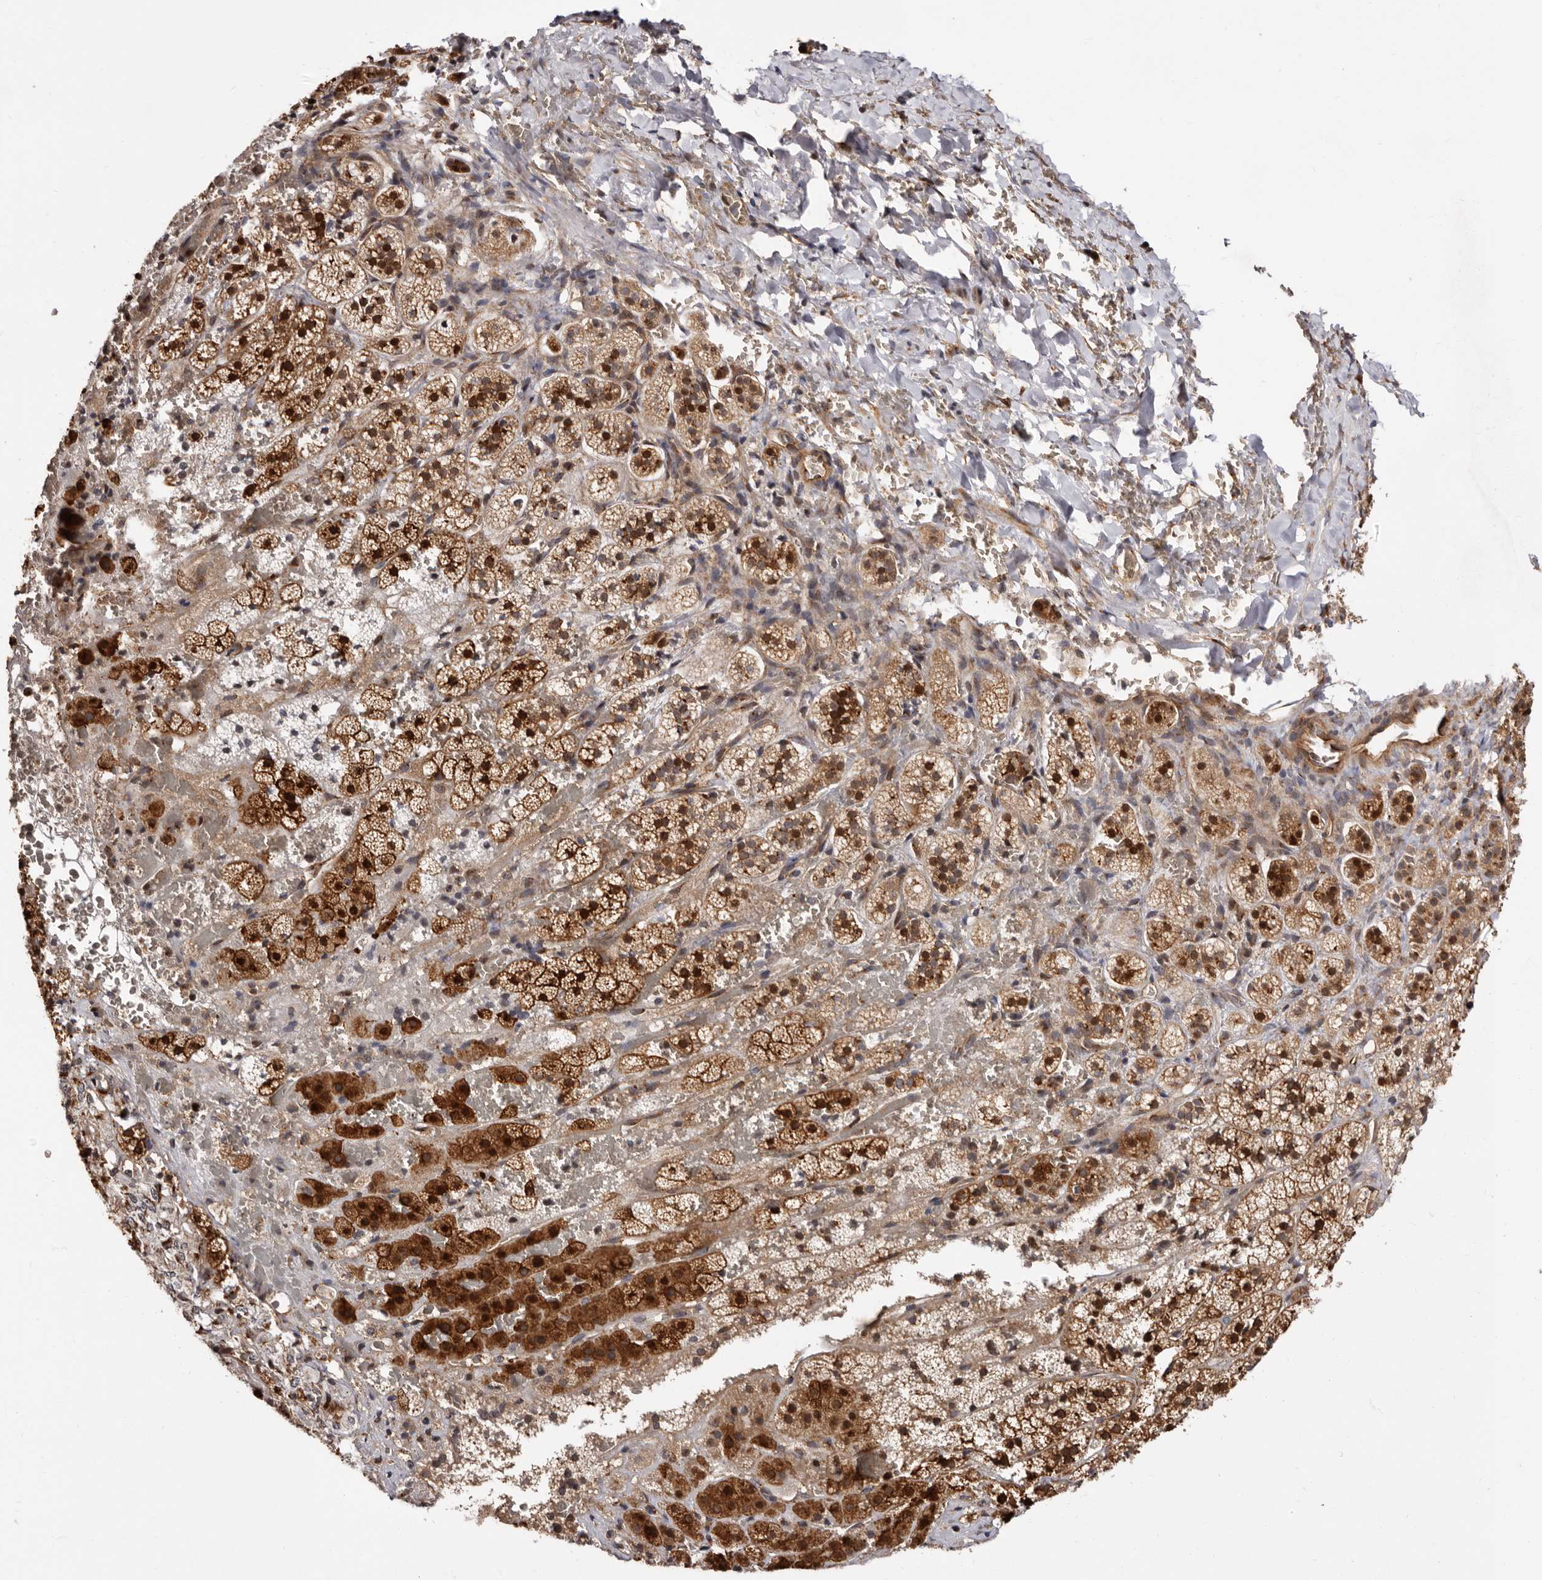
{"staining": {"intensity": "strong", "quantity": "25%-75%", "location": "cytoplasmic/membranous,nuclear"}, "tissue": "adrenal gland", "cell_type": "Glandular cells", "image_type": "normal", "snomed": [{"axis": "morphology", "description": "Normal tissue, NOS"}, {"axis": "topography", "description": "Adrenal gland"}], "caption": "Benign adrenal gland was stained to show a protein in brown. There is high levels of strong cytoplasmic/membranous,nuclear staining in approximately 25%-75% of glandular cells. (DAB (3,3'-diaminobenzidine) = brown stain, brightfield microscopy at high magnification).", "gene": "GPR27", "patient": {"sex": "female", "age": 44}}